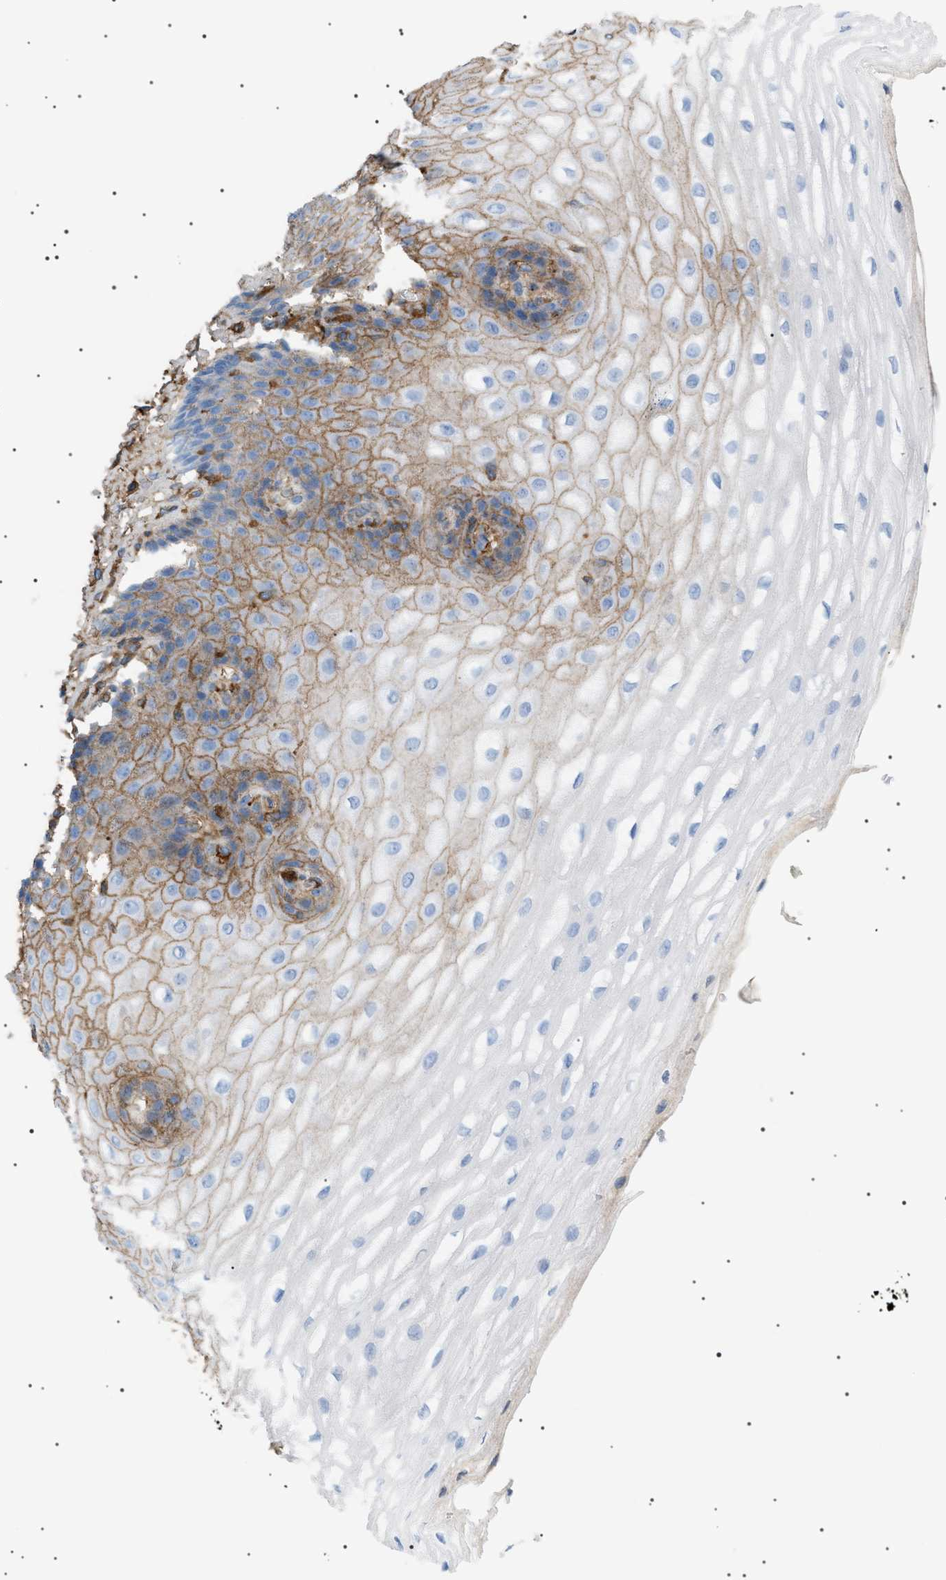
{"staining": {"intensity": "moderate", "quantity": "<25%", "location": "cytoplasmic/membranous"}, "tissue": "esophagus", "cell_type": "Squamous epithelial cells", "image_type": "normal", "snomed": [{"axis": "morphology", "description": "Normal tissue, NOS"}, {"axis": "topography", "description": "Esophagus"}], "caption": "Immunohistochemistry micrograph of normal esophagus: human esophagus stained using immunohistochemistry displays low levels of moderate protein expression localized specifically in the cytoplasmic/membranous of squamous epithelial cells, appearing as a cytoplasmic/membranous brown color.", "gene": "LPA", "patient": {"sex": "male", "age": 54}}